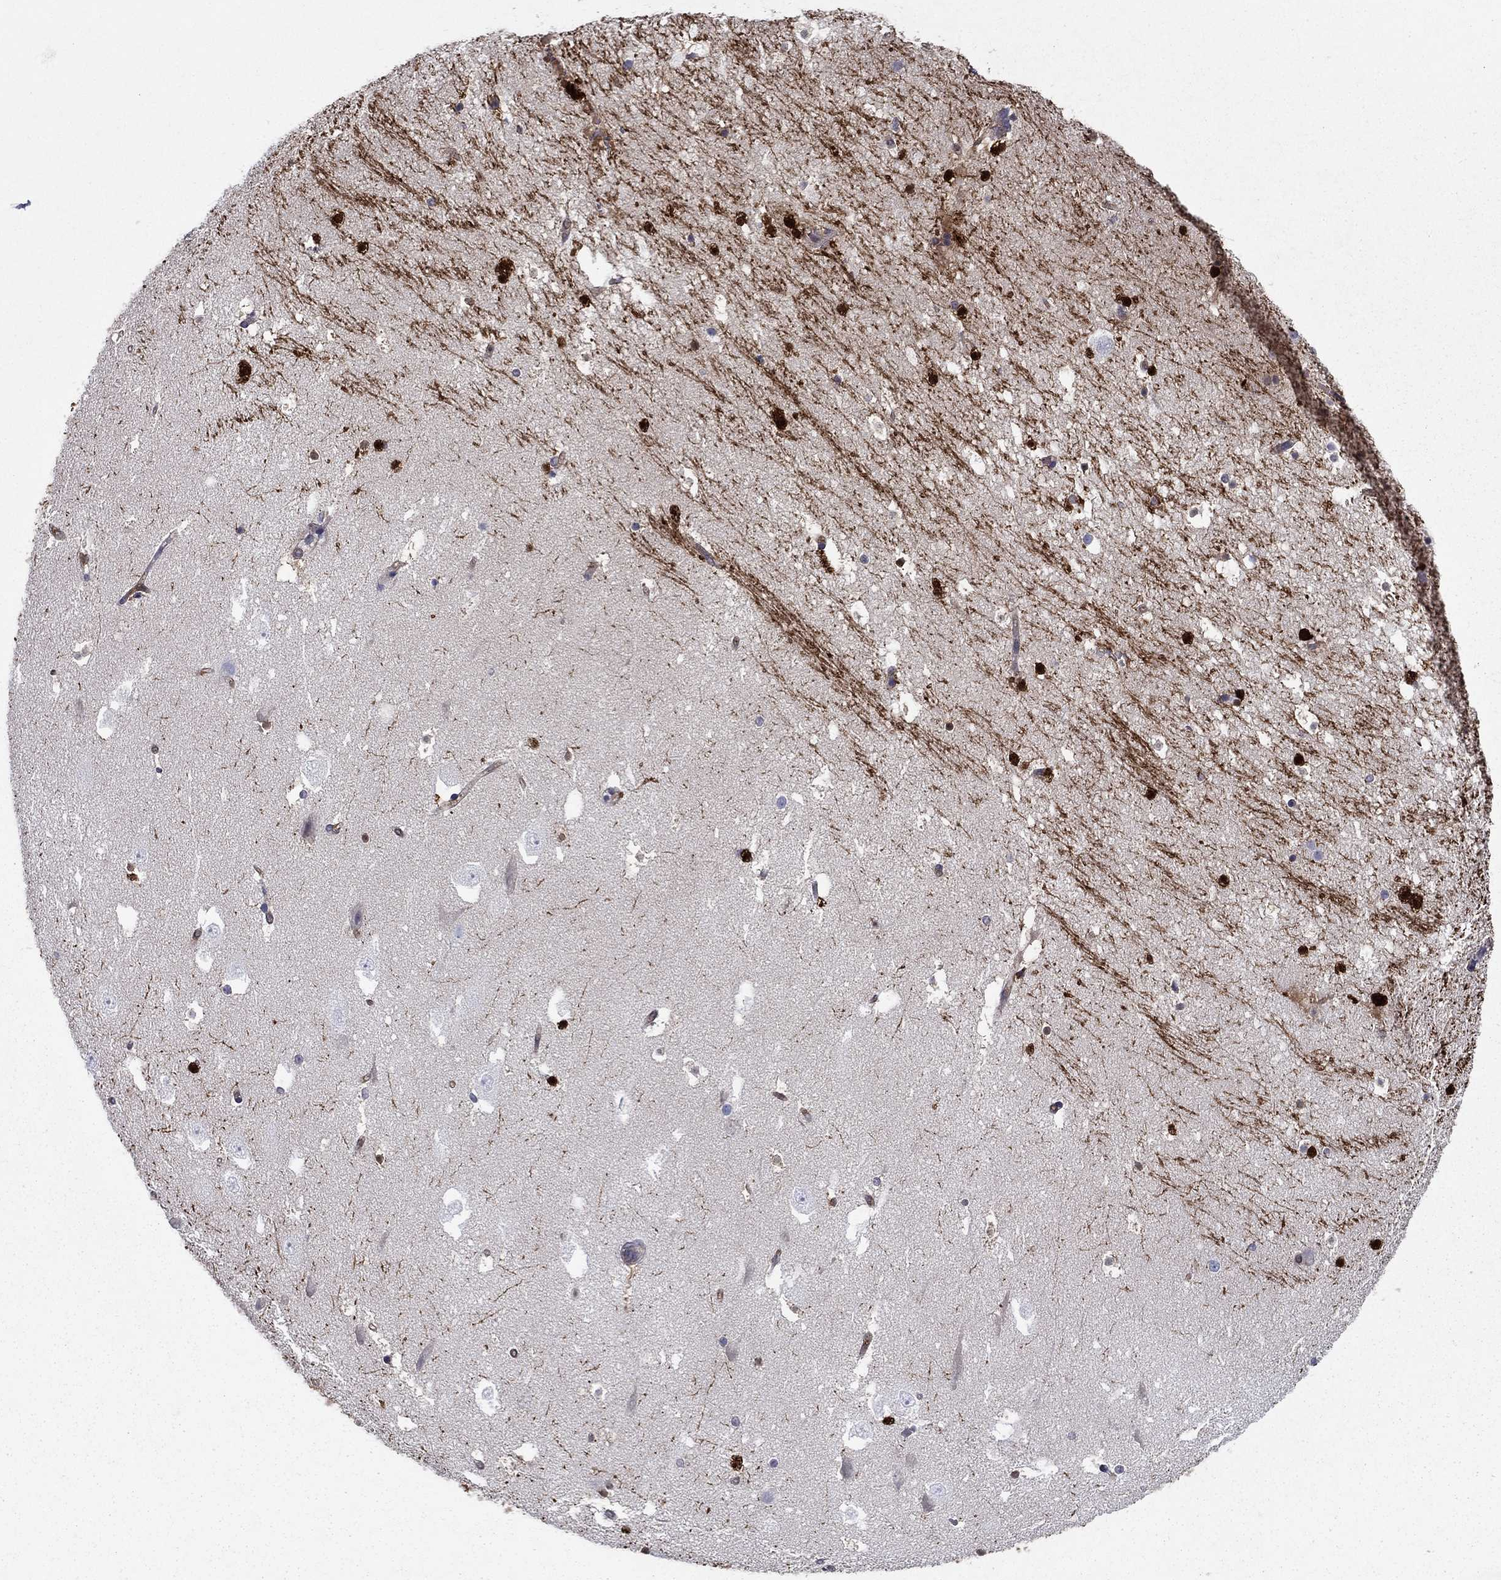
{"staining": {"intensity": "strong", "quantity": "<25%", "location": "cytoplasmic/membranous,nuclear"}, "tissue": "hippocampus", "cell_type": "Glial cells", "image_type": "normal", "snomed": [{"axis": "morphology", "description": "Normal tissue, NOS"}, {"axis": "topography", "description": "Hippocampus"}], "caption": "Protein staining of unremarkable hippocampus shows strong cytoplasmic/membranous,nuclear expression in approximately <25% of glial cells. The staining was performed using DAB, with brown indicating positive protein expression. Nuclei are stained blue with hematoxylin.", "gene": "GLTP", "patient": {"sex": "male", "age": 51}}